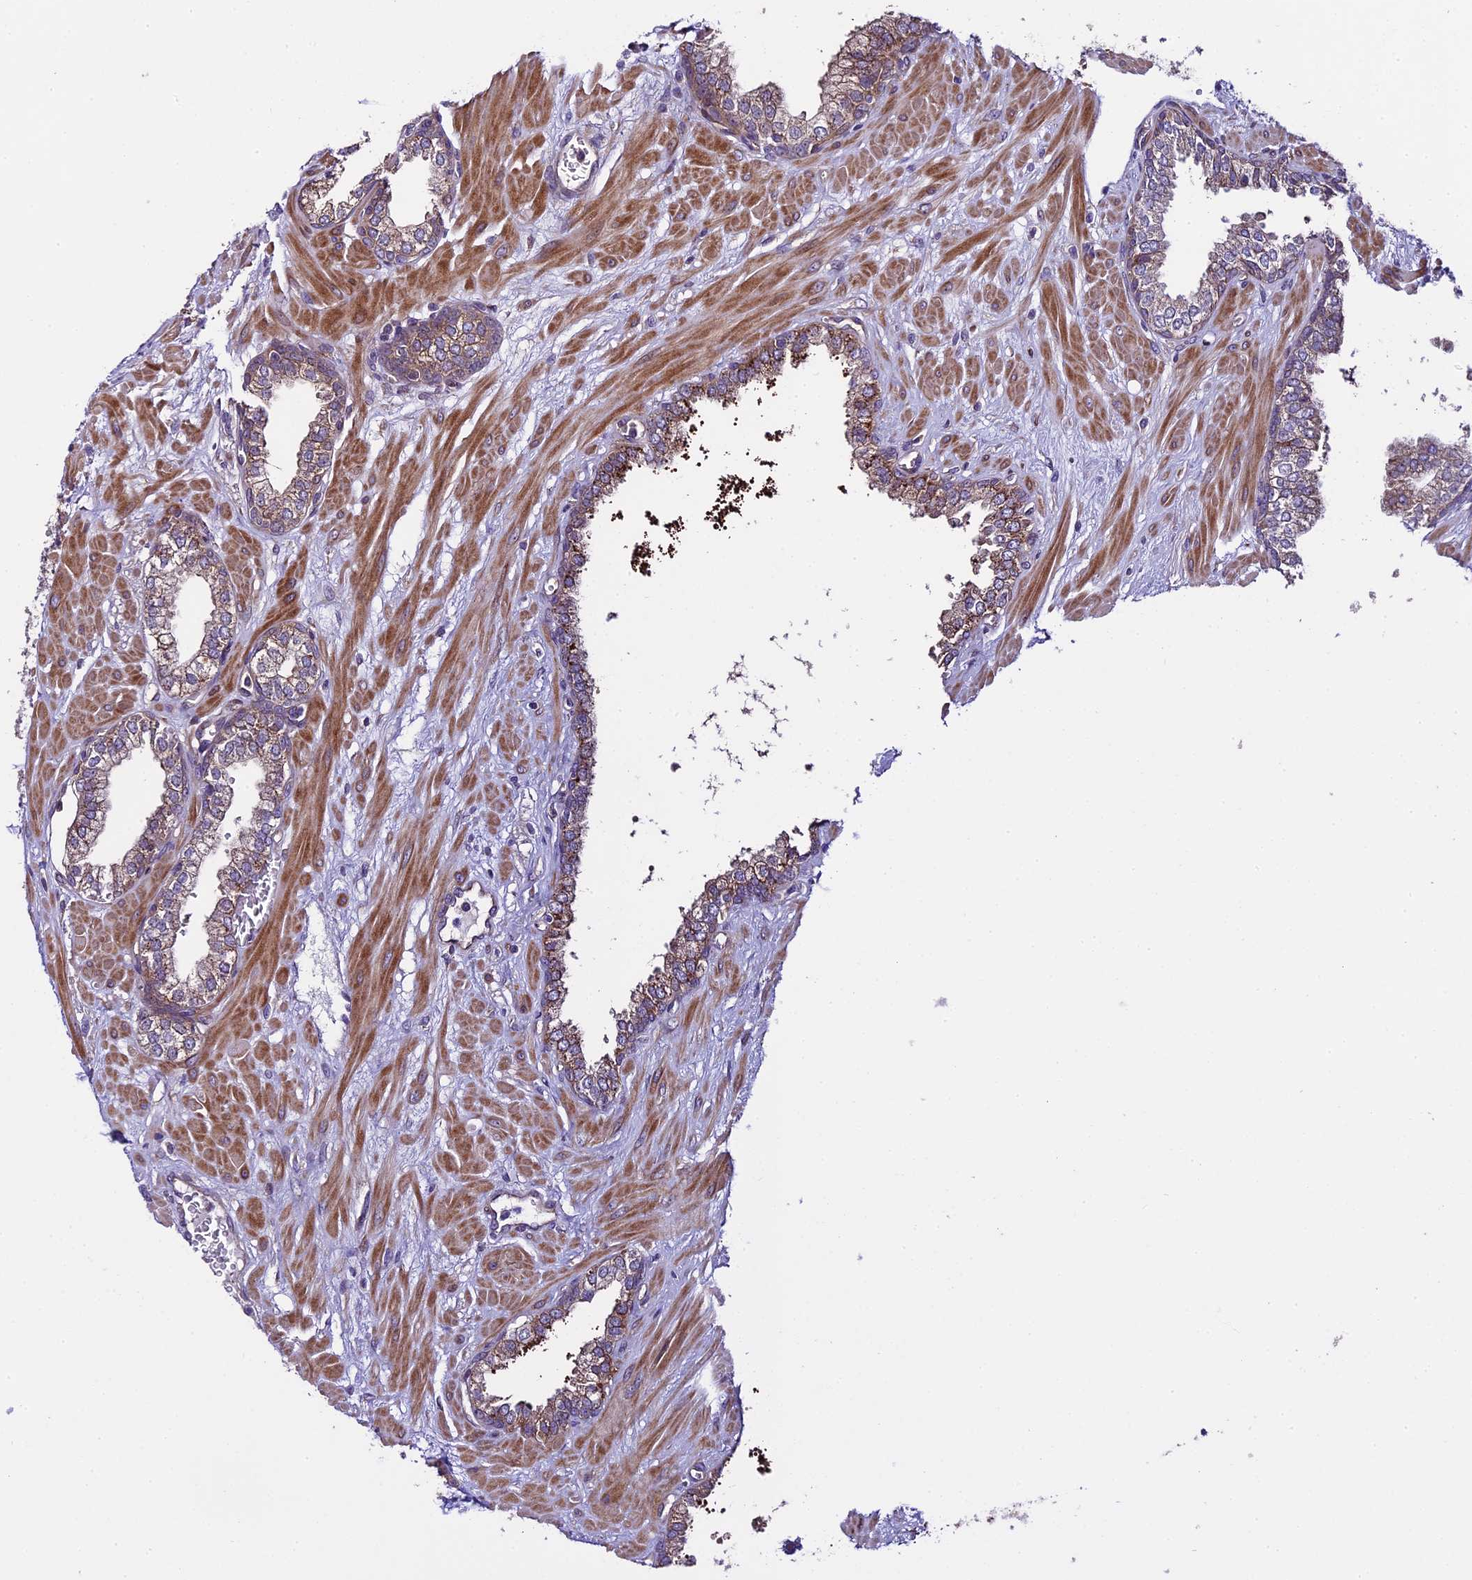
{"staining": {"intensity": "moderate", "quantity": "25%-75%", "location": "cytoplasmic/membranous"}, "tissue": "prostate", "cell_type": "Glandular cells", "image_type": "normal", "snomed": [{"axis": "morphology", "description": "Normal tissue, NOS"}, {"axis": "topography", "description": "Prostate"}], "caption": "DAB immunohistochemical staining of unremarkable prostate shows moderate cytoplasmic/membranous protein staining in about 25%-75% of glandular cells.", "gene": "SPIRE1", "patient": {"sex": "male", "age": 60}}